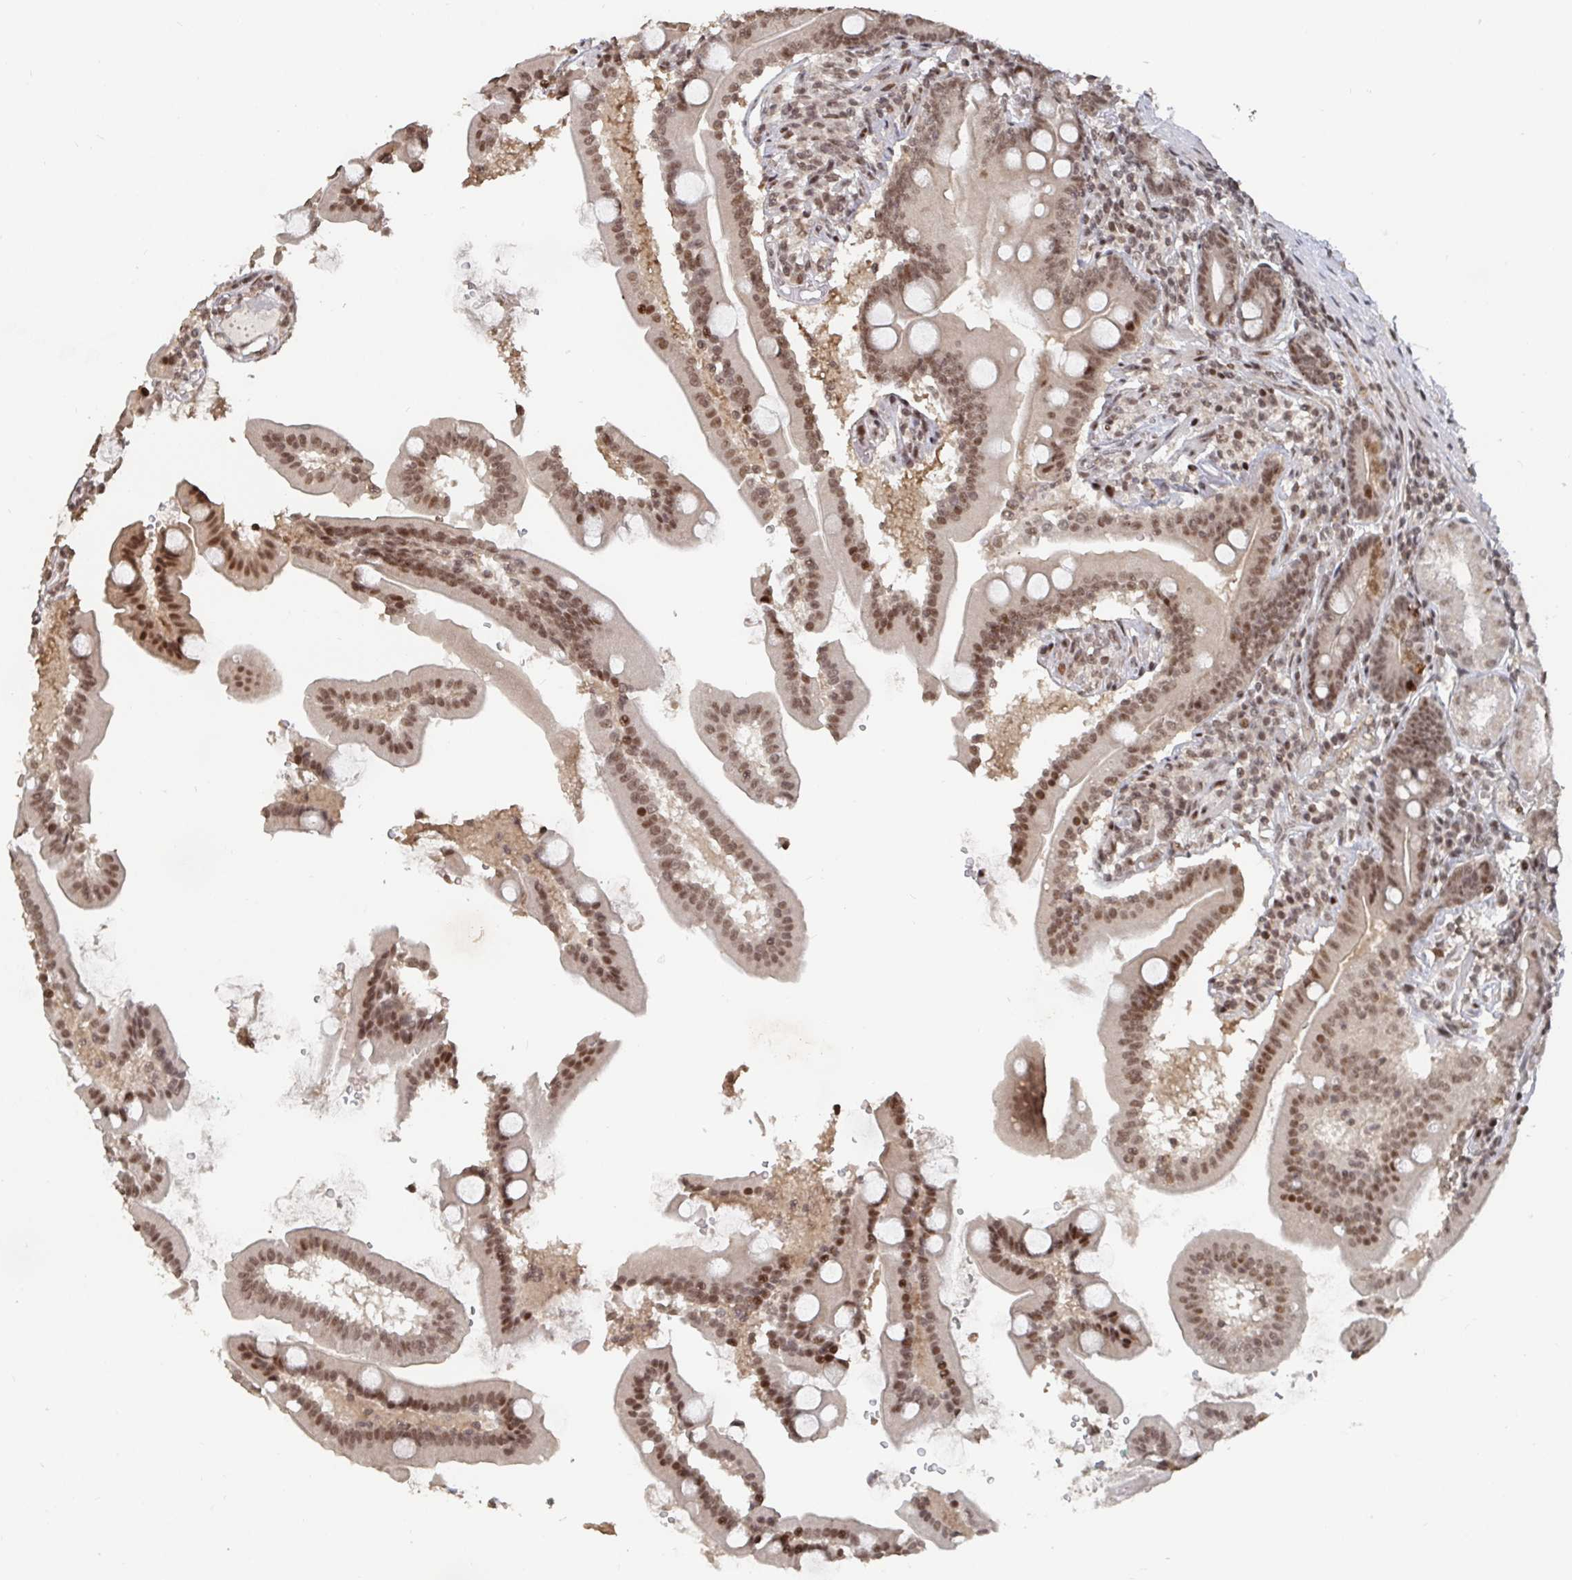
{"staining": {"intensity": "moderate", "quantity": ">75%", "location": "nuclear"}, "tissue": "duodenum", "cell_type": "Glandular cells", "image_type": "normal", "snomed": [{"axis": "morphology", "description": "Normal tissue, NOS"}, {"axis": "topography", "description": "Duodenum"}], "caption": "Benign duodenum displays moderate nuclear expression in approximately >75% of glandular cells, visualized by immunohistochemistry.", "gene": "ZDHHC12", "patient": {"sex": "female", "age": 67}}